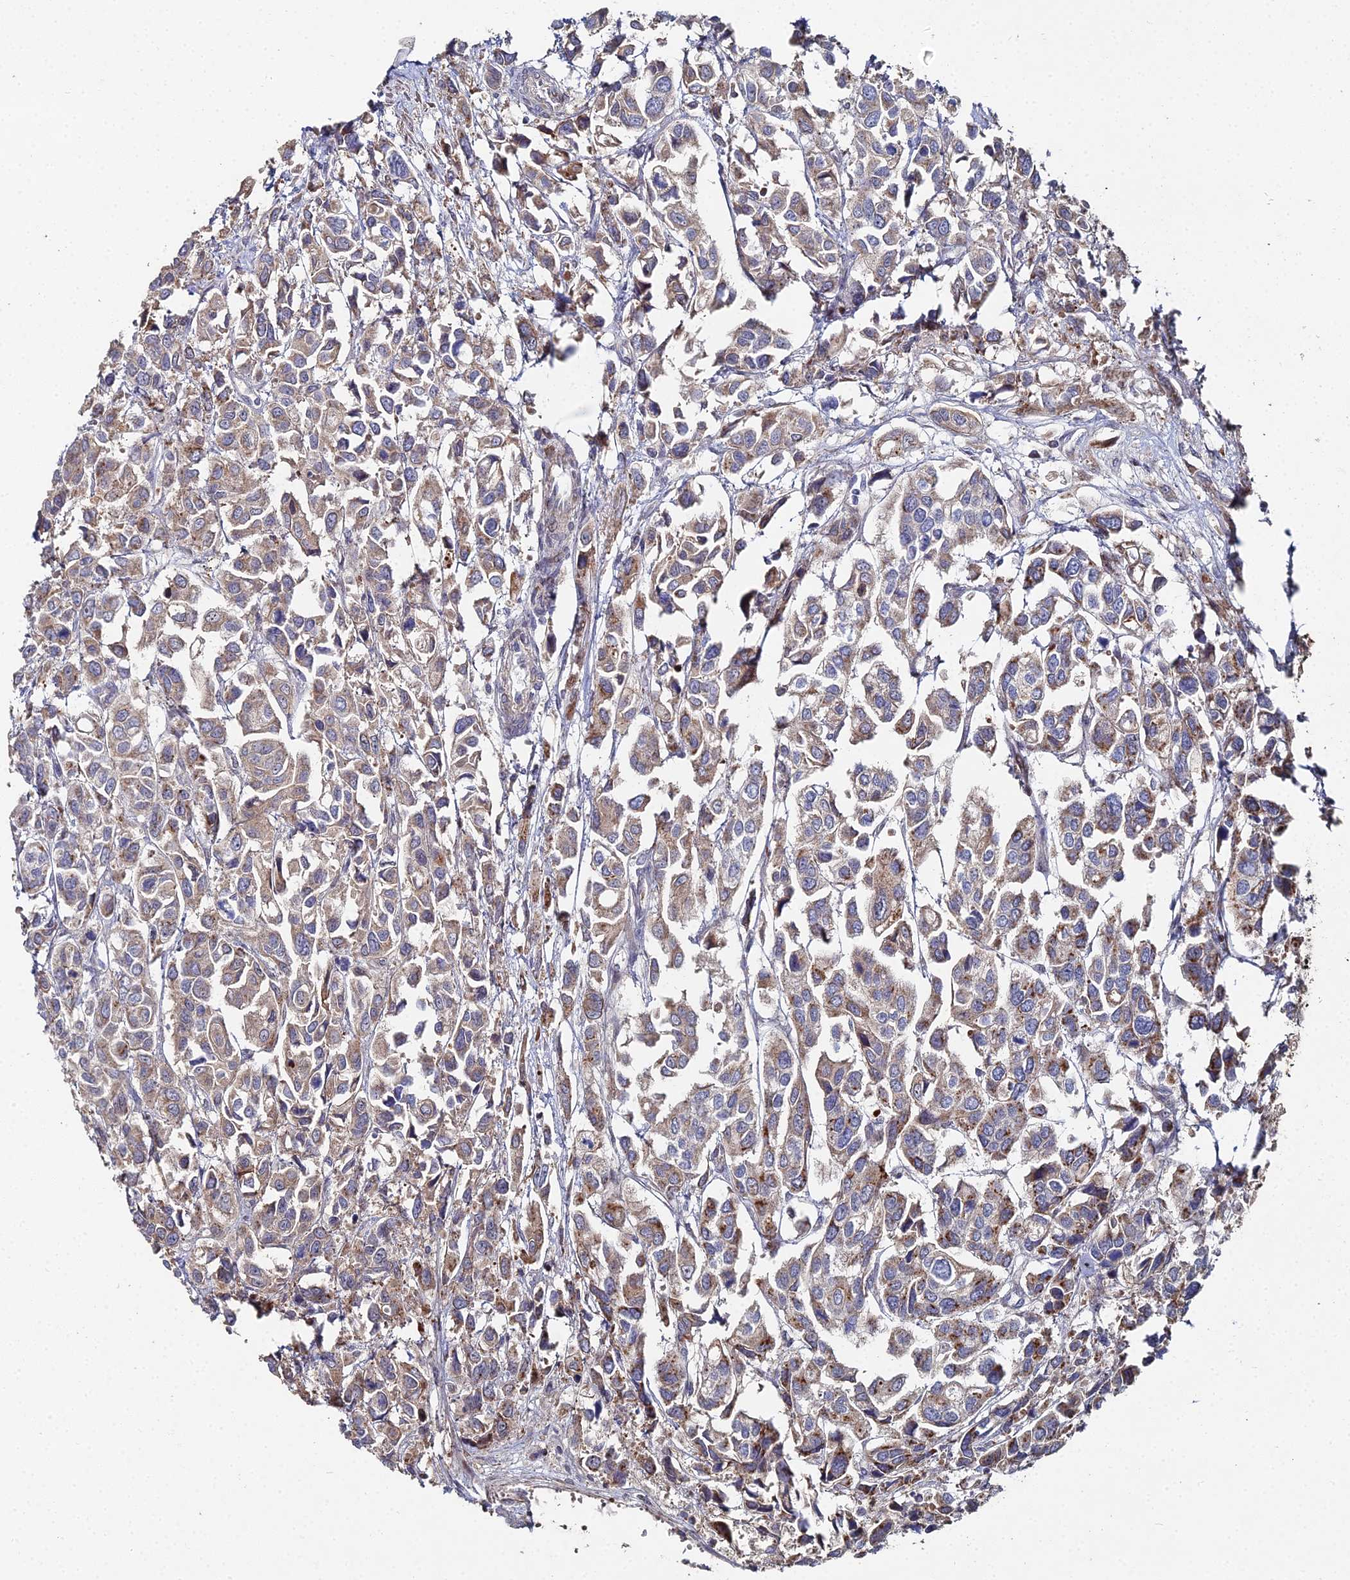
{"staining": {"intensity": "weak", "quantity": "25%-75%", "location": "cytoplasmic/membranous"}, "tissue": "urothelial cancer", "cell_type": "Tumor cells", "image_type": "cancer", "snomed": [{"axis": "morphology", "description": "Urothelial carcinoma, High grade"}, {"axis": "topography", "description": "Urinary bladder"}], "caption": "Immunohistochemical staining of human urothelial carcinoma (high-grade) demonstrates weak cytoplasmic/membranous protein expression in about 25%-75% of tumor cells.", "gene": "SGMS1", "patient": {"sex": "male", "age": 67}}